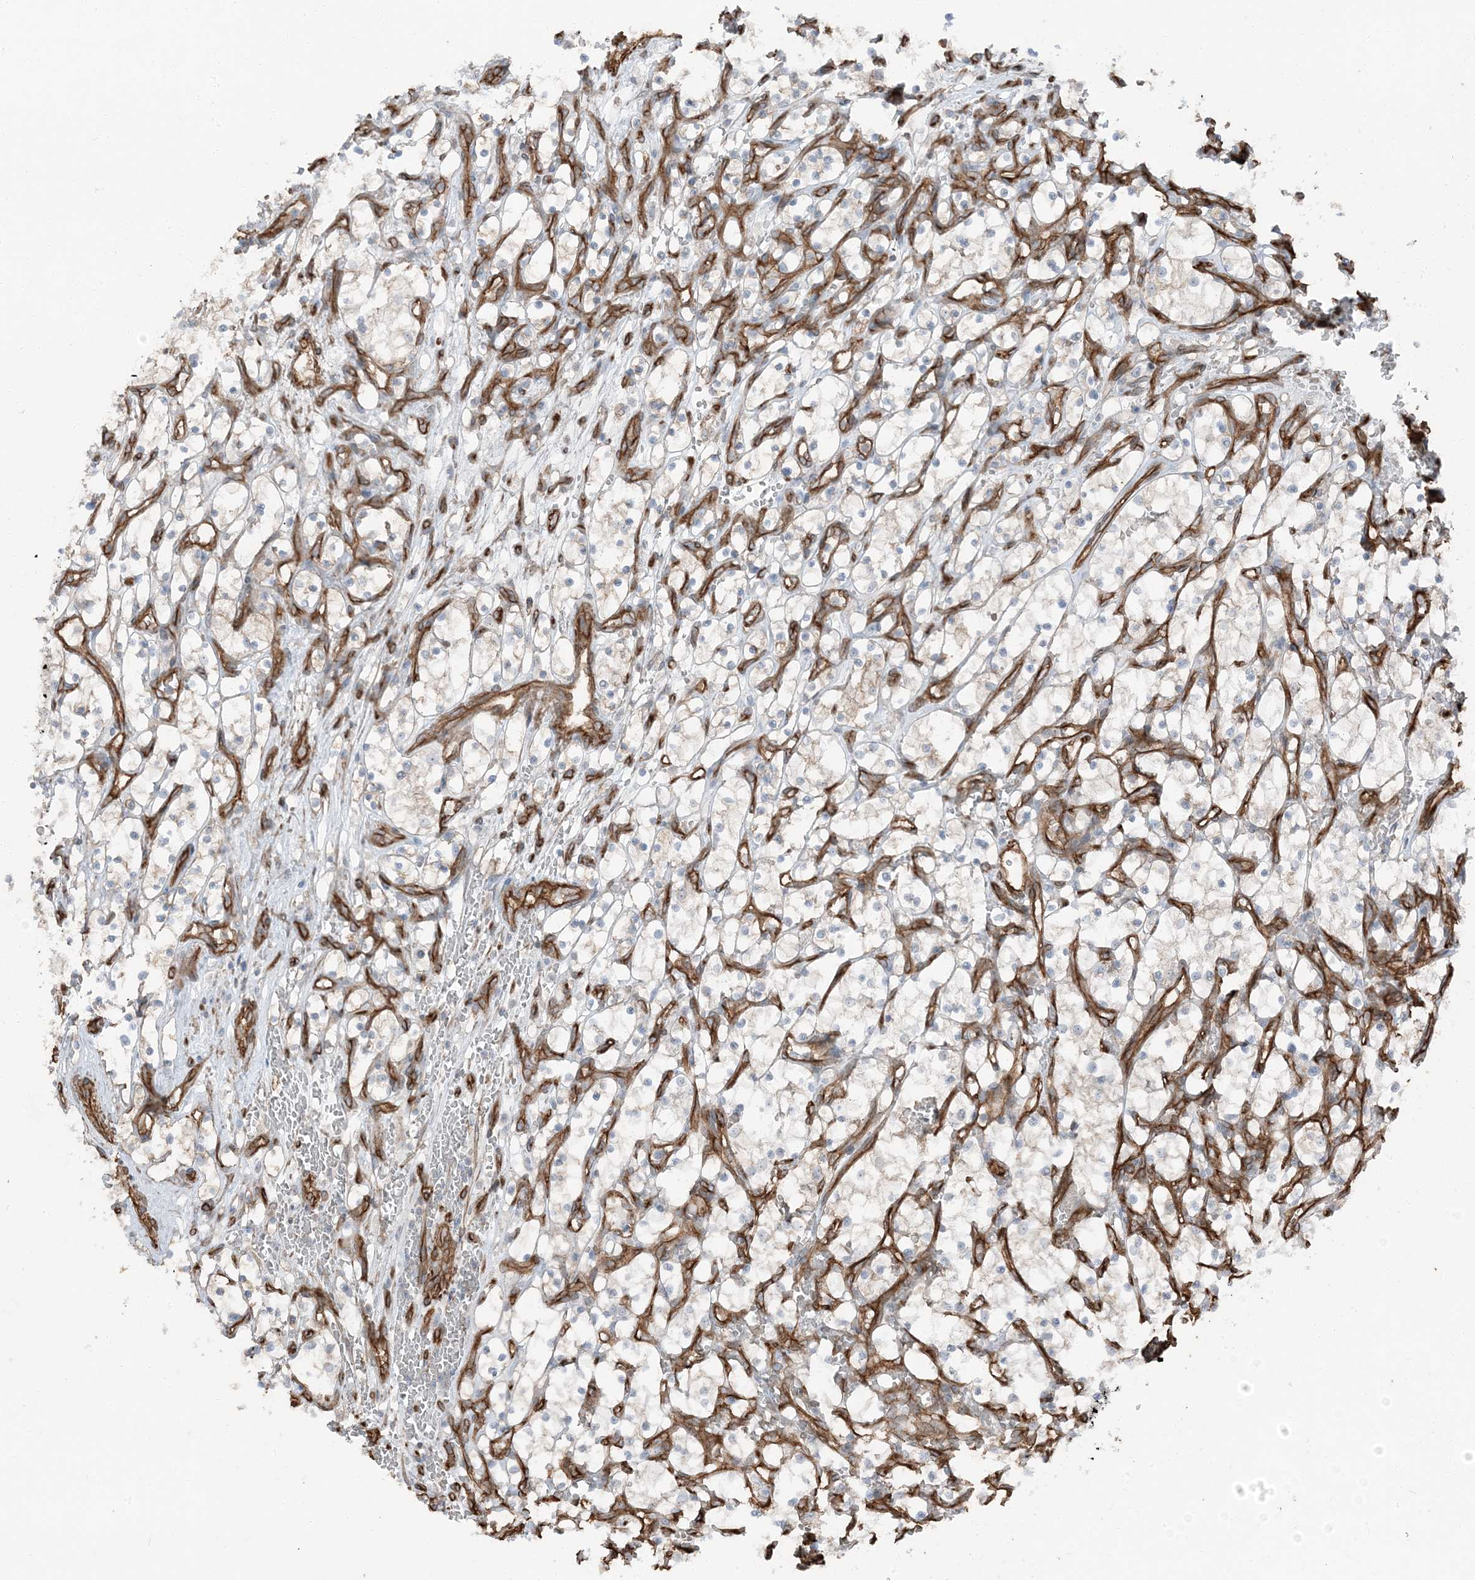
{"staining": {"intensity": "negative", "quantity": "none", "location": "none"}, "tissue": "renal cancer", "cell_type": "Tumor cells", "image_type": "cancer", "snomed": [{"axis": "morphology", "description": "Adenocarcinoma, NOS"}, {"axis": "topography", "description": "Kidney"}], "caption": "Immunohistochemistry micrograph of neoplastic tissue: human renal adenocarcinoma stained with DAB displays no significant protein positivity in tumor cells.", "gene": "ZFP90", "patient": {"sex": "female", "age": 69}}